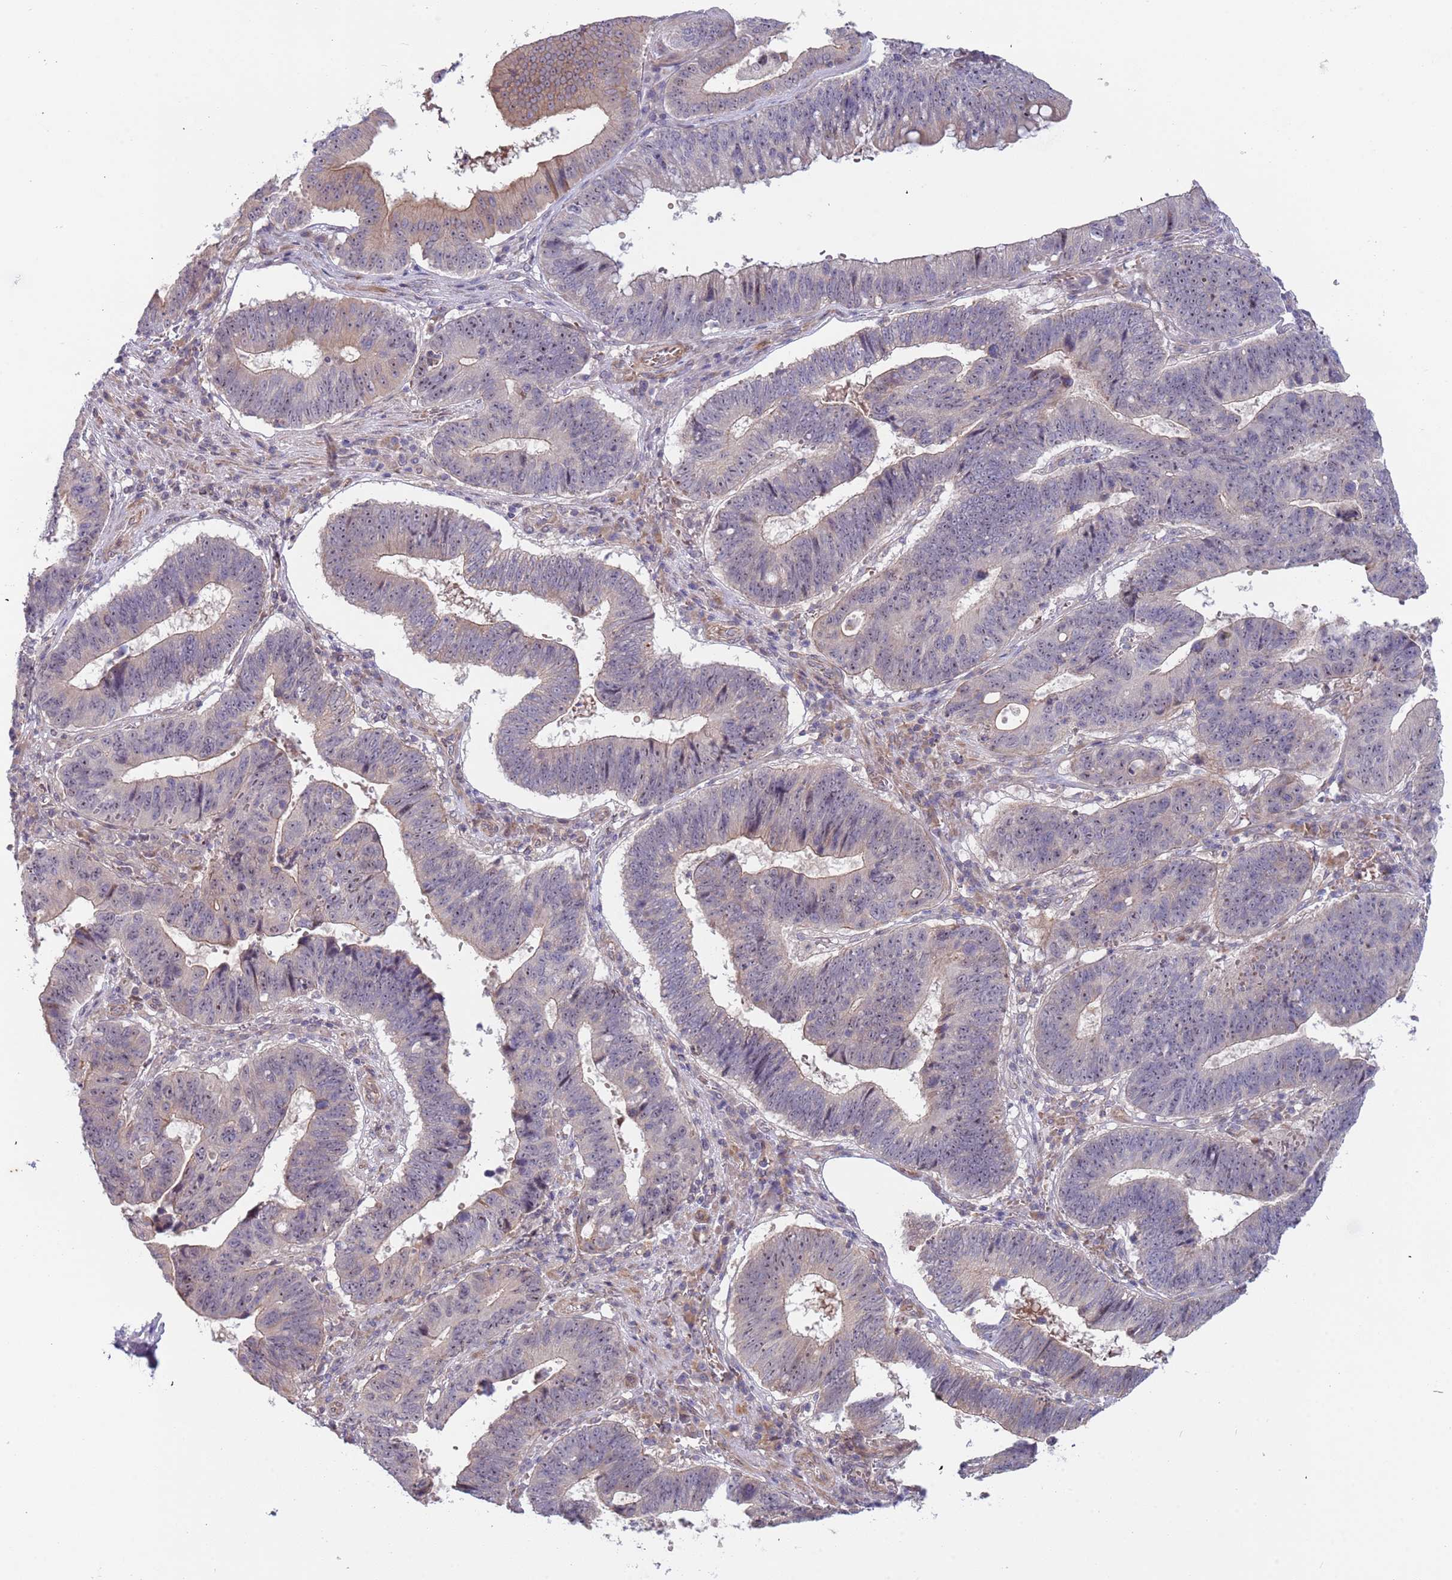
{"staining": {"intensity": "moderate", "quantity": "<25%", "location": "cytoplasmic/membranous,nuclear"}, "tissue": "stomach cancer", "cell_type": "Tumor cells", "image_type": "cancer", "snomed": [{"axis": "morphology", "description": "Adenocarcinoma, NOS"}, {"axis": "topography", "description": "Stomach"}], "caption": "Immunohistochemical staining of adenocarcinoma (stomach) shows low levels of moderate cytoplasmic/membranous and nuclear positivity in approximately <25% of tumor cells.", "gene": "TRAPPC6B", "patient": {"sex": "male", "age": 59}}